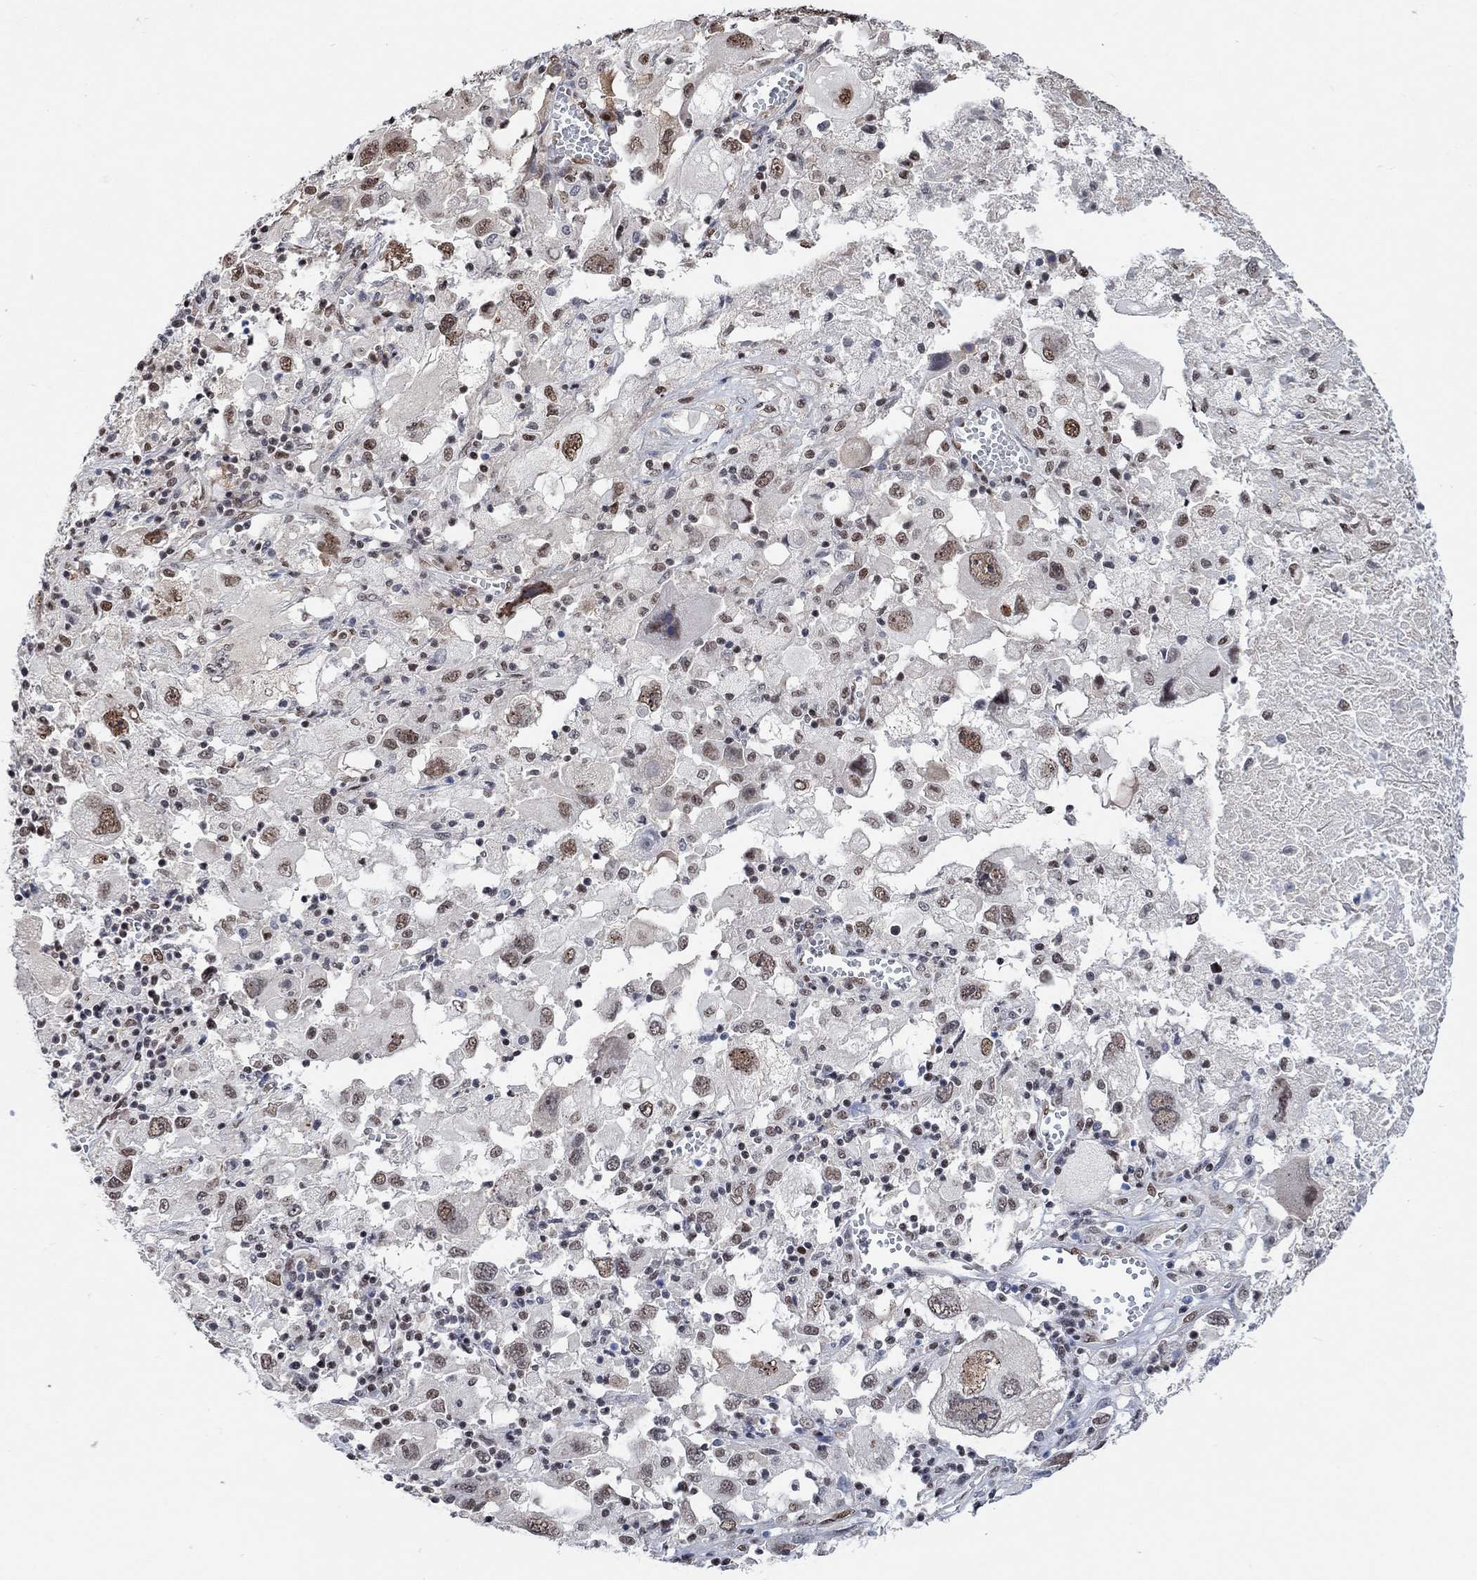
{"staining": {"intensity": "moderate", "quantity": "25%-75%", "location": "nuclear"}, "tissue": "melanoma", "cell_type": "Tumor cells", "image_type": "cancer", "snomed": [{"axis": "morphology", "description": "Malignant melanoma, Metastatic site"}, {"axis": "topography", "description": "Soft tissue"}], "caption": "Melanoma stained with immunohistochemistry exhibits moderate nuclear staining in about 25%-75% of tumor cells. The staining is performed using DAB brown chromogen to label protein expression. The nuclei are counter-stained blue using hematoxylin.", "gene": "USP39", "patient": {"sex": "male", "age": 50}}